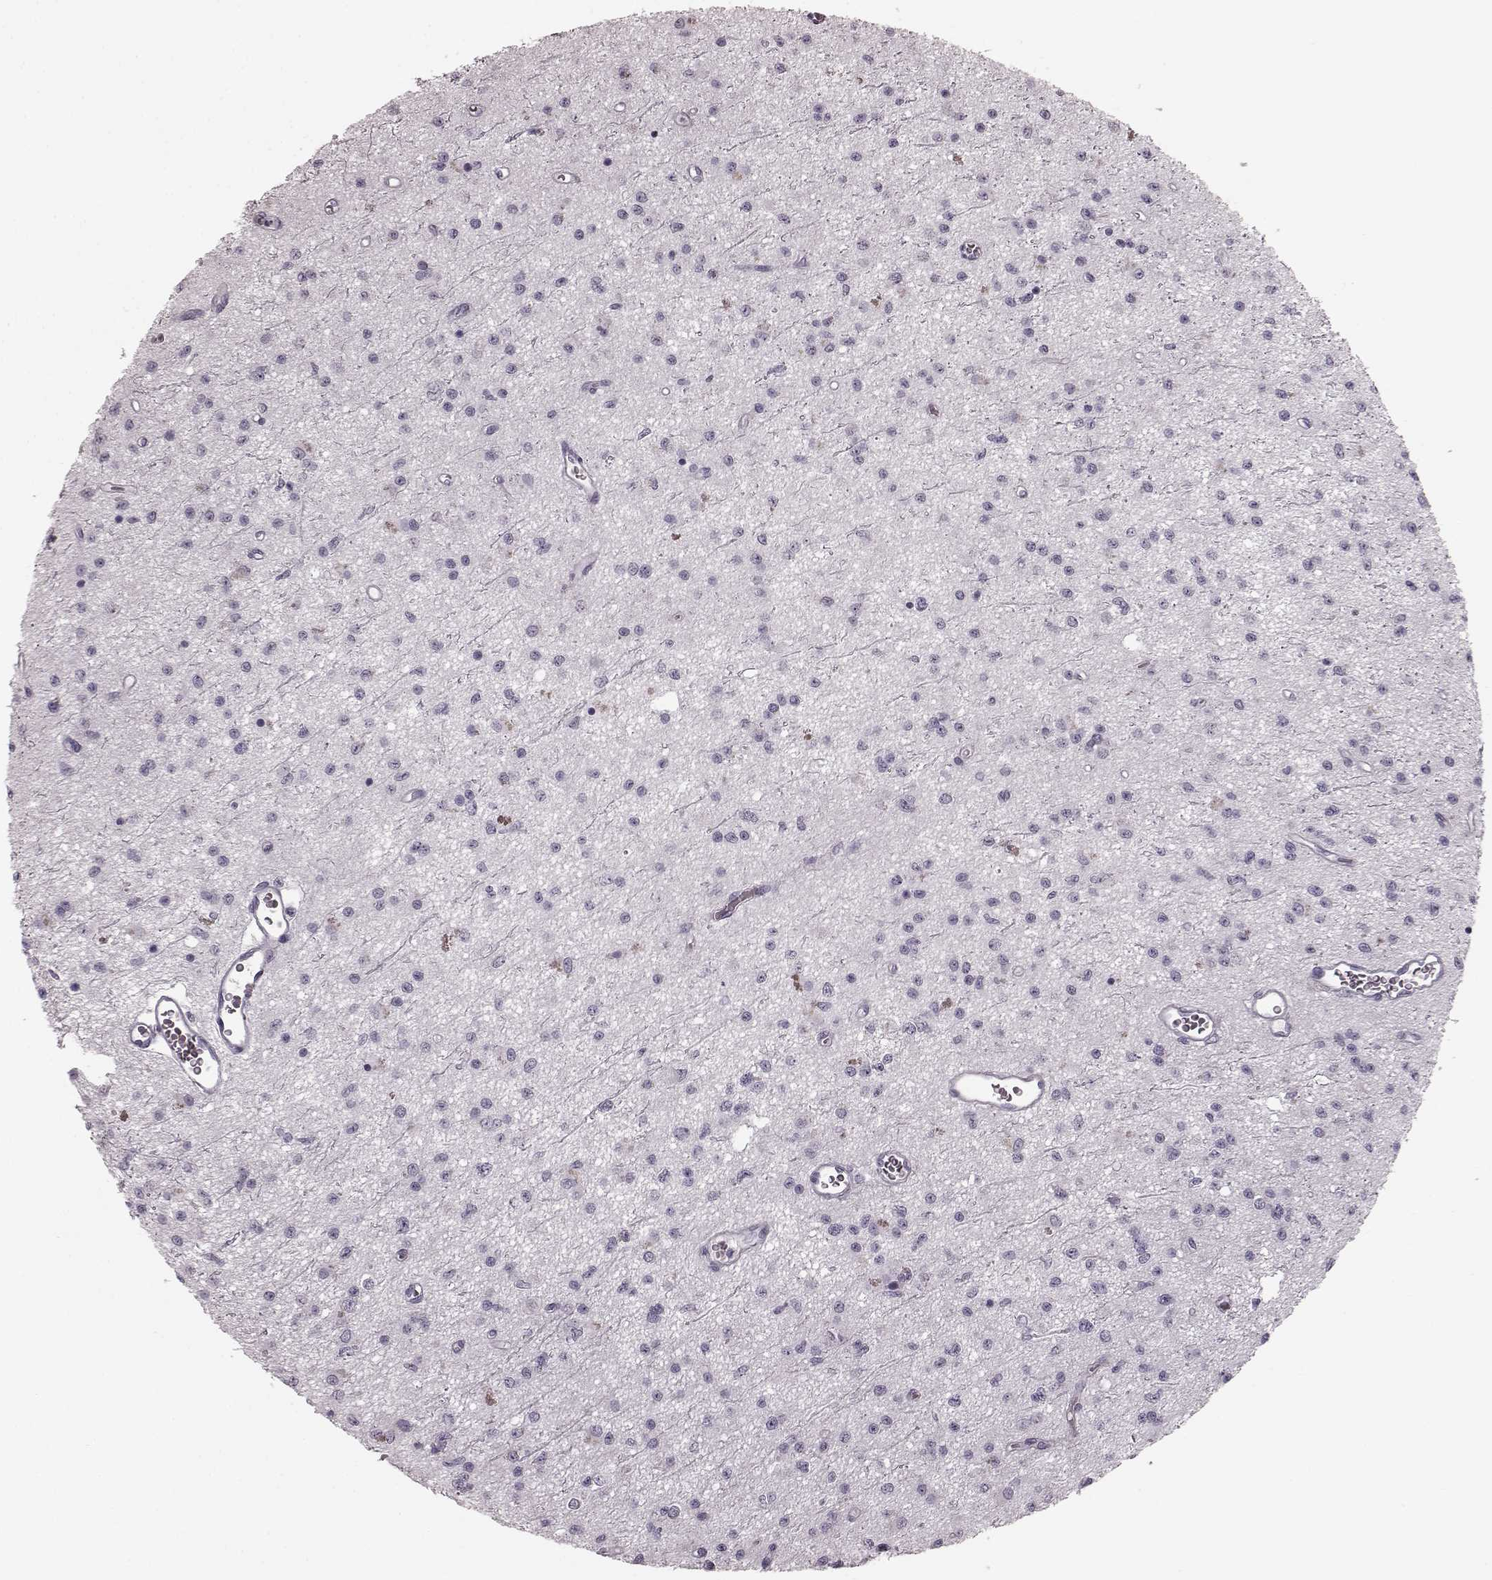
{"staining": {"intensity": "negative", "quantity": "none", "location": "none"}, "tissue": "glioma", "cell_type": "Tumor cells", "image_type": "cancer", "snomed": [{"axis": "morphology", "description": "Glioma, malignant, Low grade"}, {"axis": "topography", "description": "Brain"}], "caption": "This is an IHC histopathology image of malignant low-grade glioma. There is no positivity in tumor cells.", "gene": "TRPM1", "patient": {"sex": "female", "age": 45}}